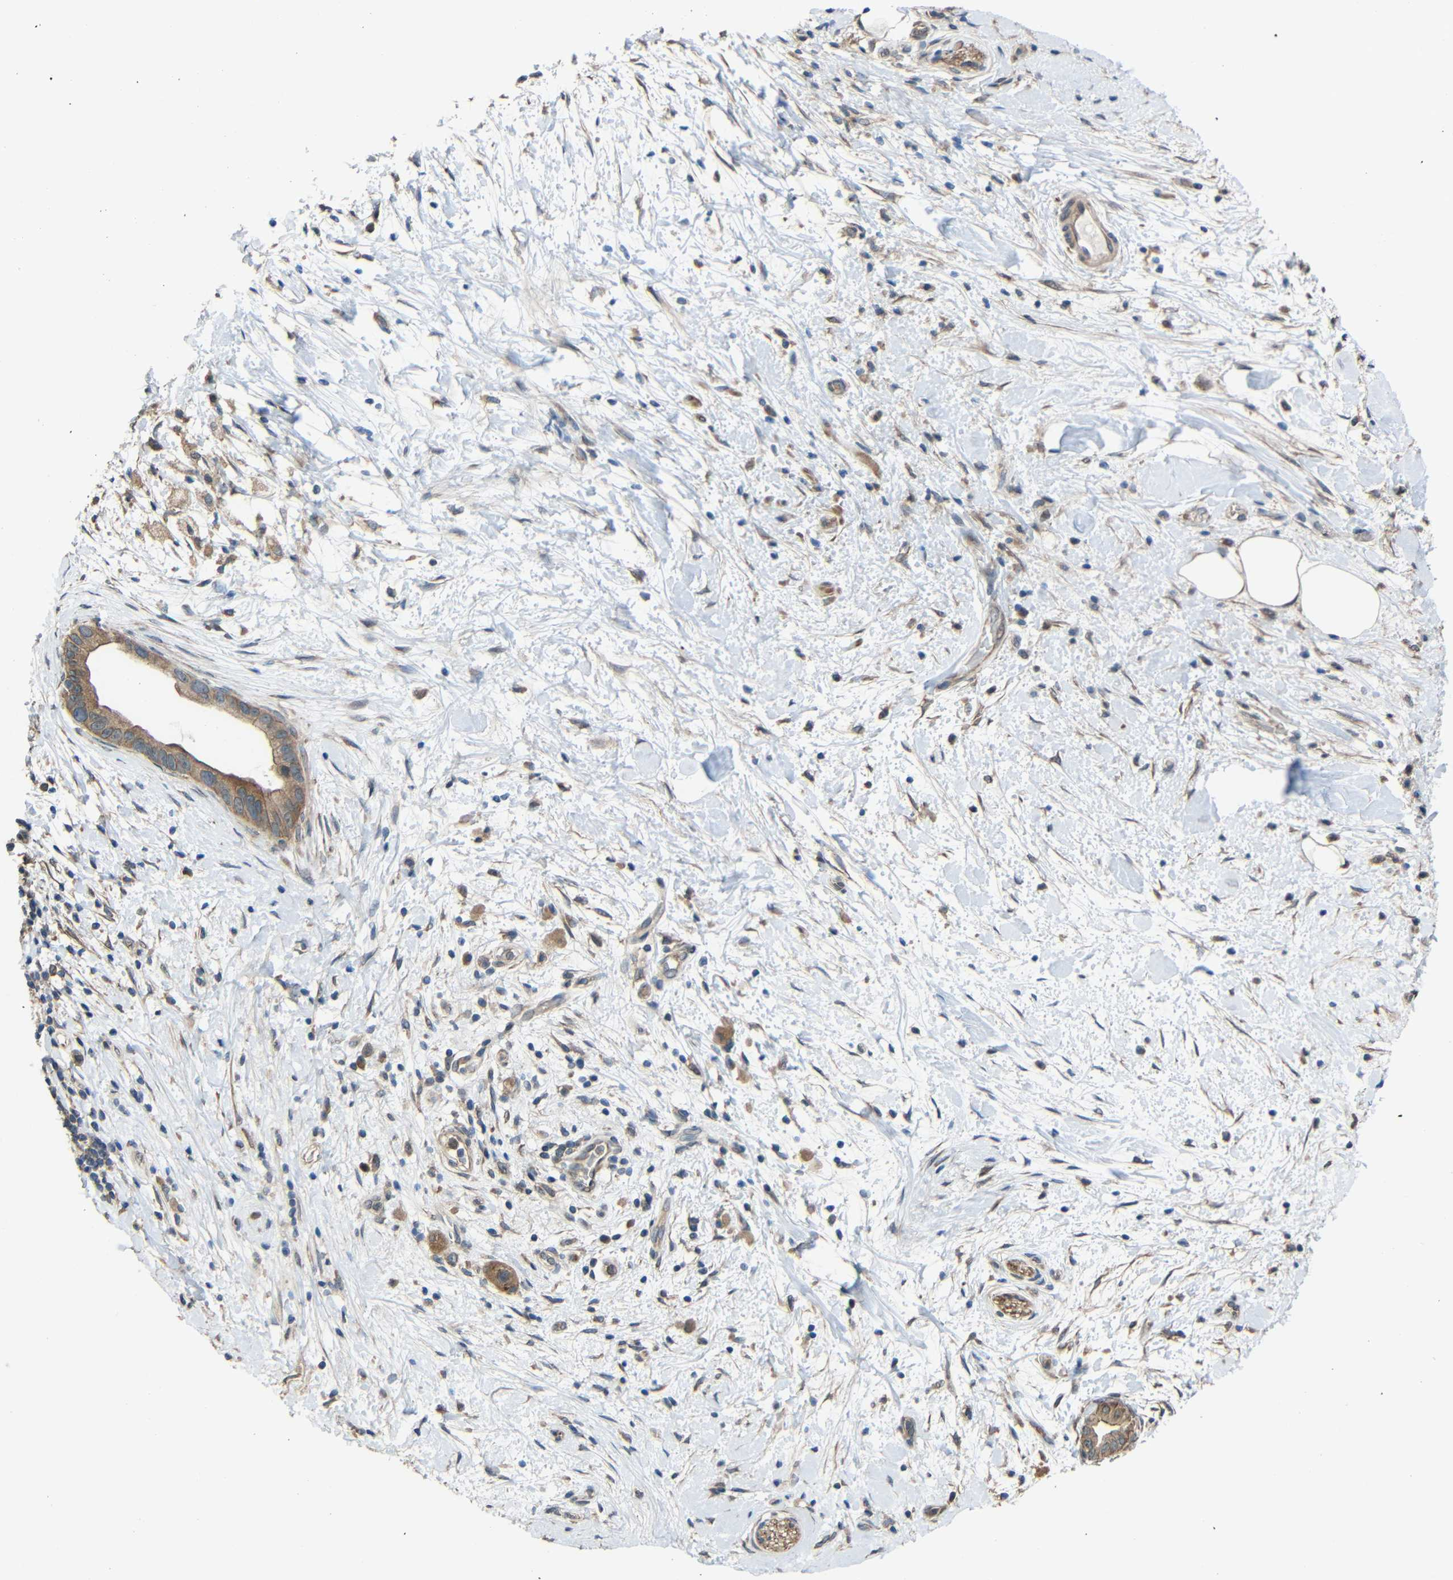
{"staining": {"intensity": "moderate", "quantity": ">75%", "location": "cytoplasmic/membranous"}, "tissue": "pancreatic cancer", "cell_type": "Tumor cells", "image_type": "cancer", "snomed": [{"axis": "morphology", "description": "Adenocarcinoma, NOS"}, {"axis": "topography", "description": "Pancreas"}], "caption": "DAB immunohistochemical staining of pancreatic cancer (adenocarcinoma) reveals moderate cytoplasmic/membranous protein staining in about >75% of tumor cells.", "gene": "CHST9", "patient": {"sex": "male", "age": 55}}